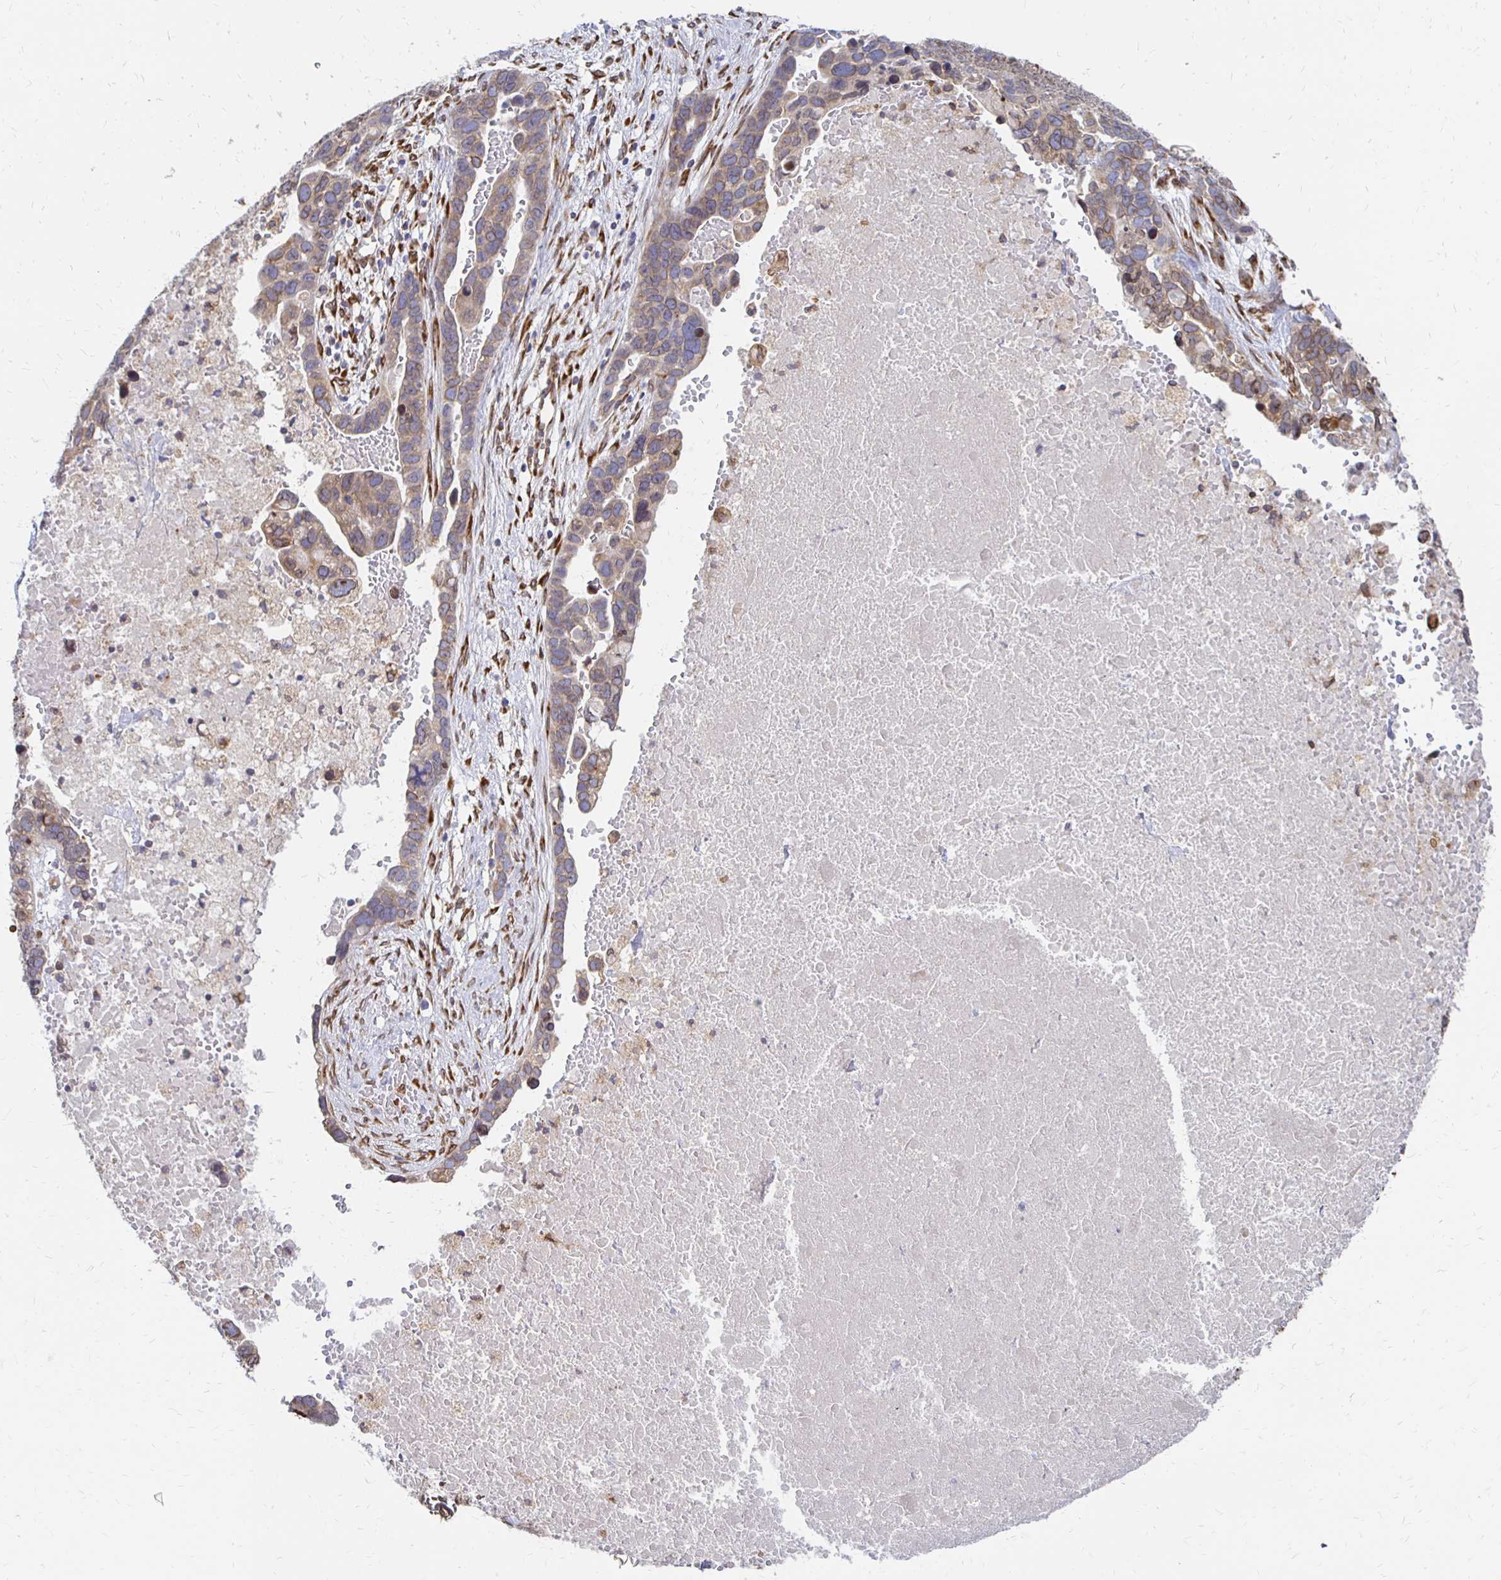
{"staining": {"intensity": "moderate", "quantity": "25%-75%", "location": "cytoplasmic/membranous"}, "tissue": "ovarian cancer", "cell_type": "Tumor cells", "image_type": "cancer", "snomed": [{"axis": "morphology", "description": "Cystadenocarcinoma, serous, NOS"}, {"axis": "topography", "description": "Ovary"}], "caption": "A brown stain highlights moderate cytoplasmic/membranous staining of a protein in human serous cystadenocarcinoma (ovarian) tumor cells. The staining was performed using DAB (3,3'-diaminobenzidine), with brown indicating positive protein expression. Nuclei are stained blue with hematoxylin.", "gene": "PELI3", "patient": {"sex": "female", "age": 54}}